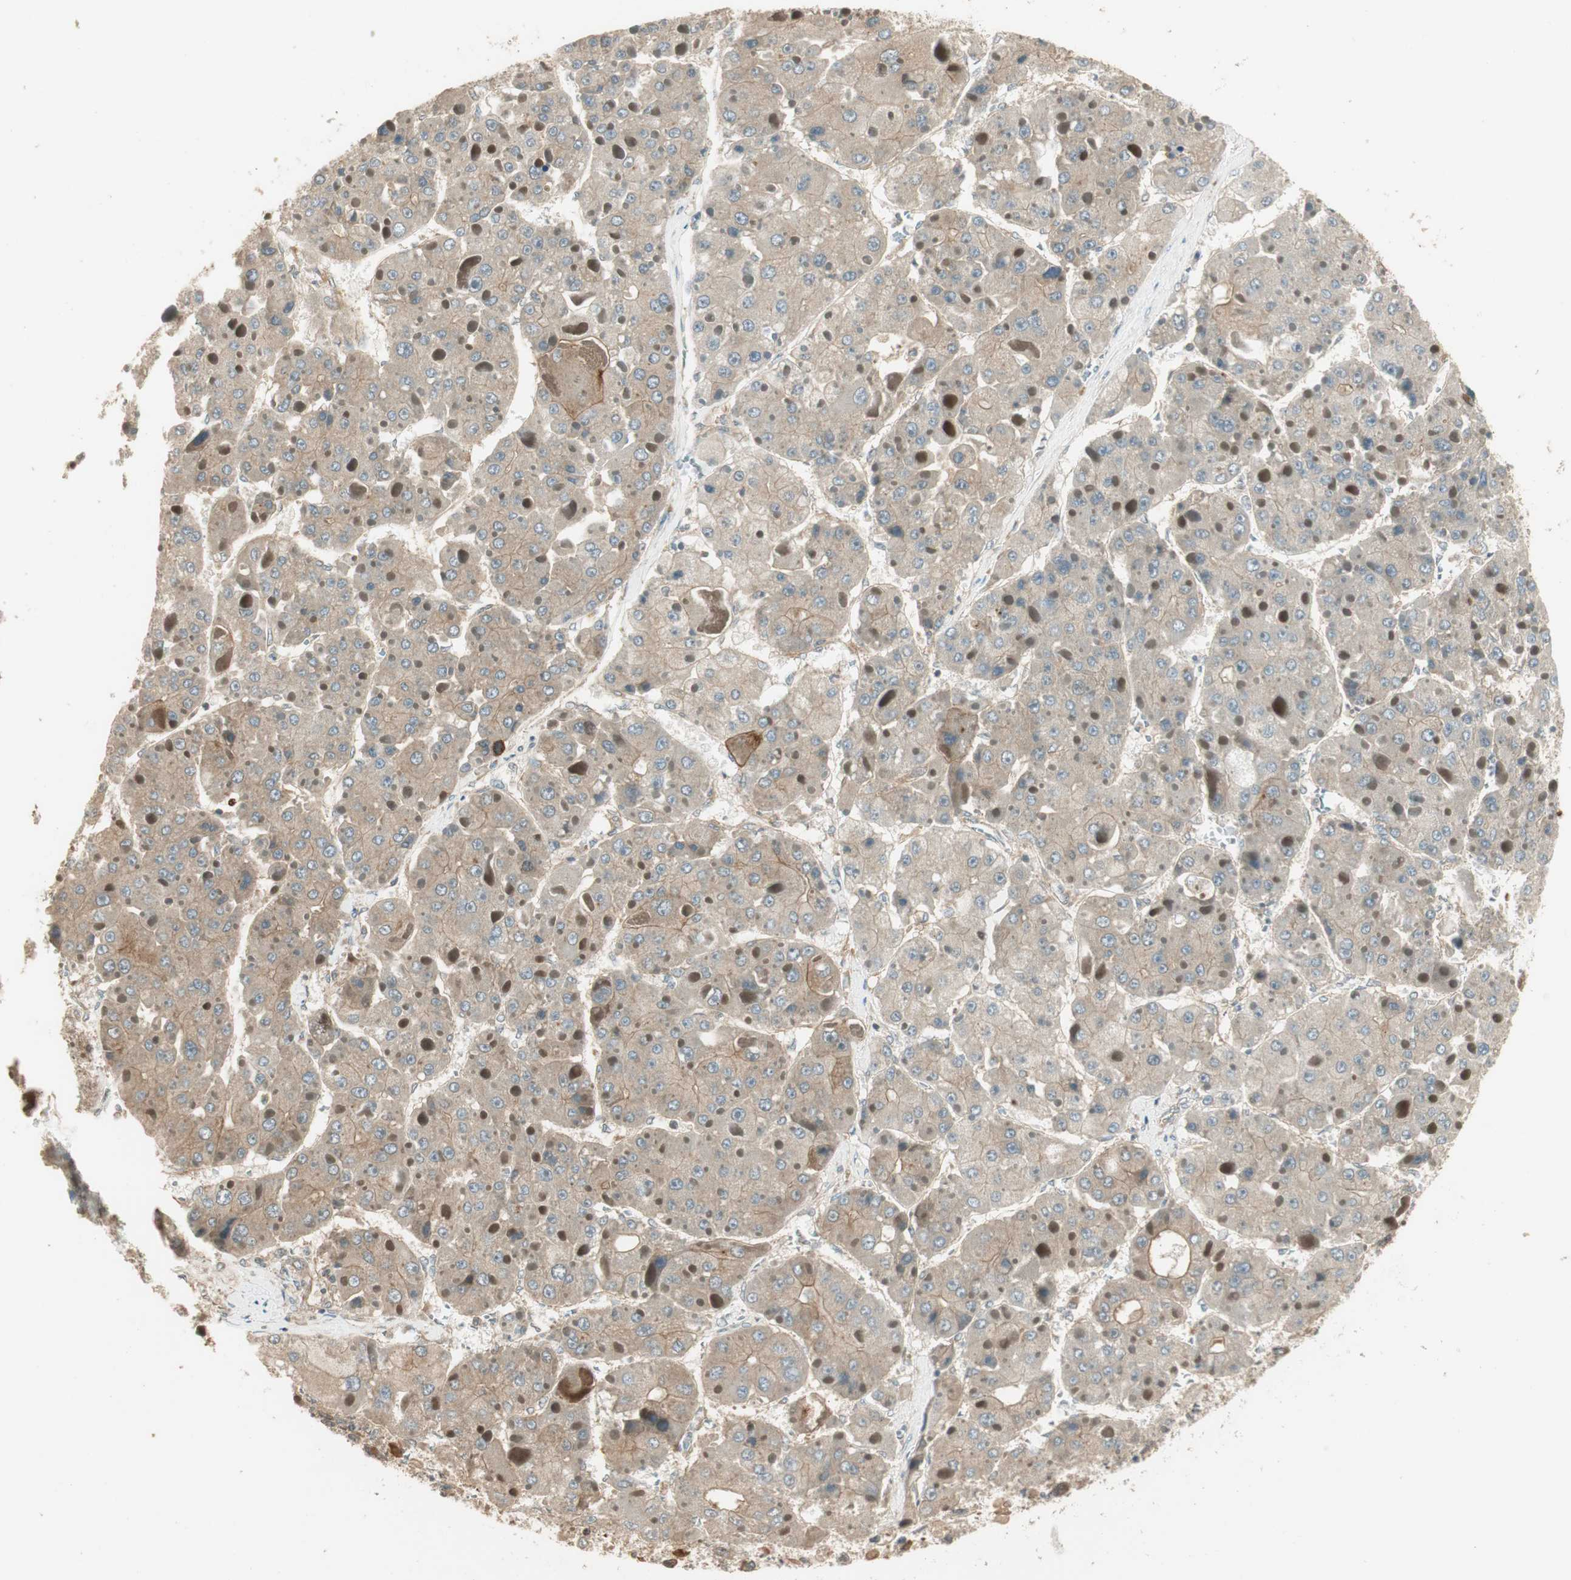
{"staining": {"intensity": "negative", "quantity": "none", "location": "none"}, "tissue": "liver cancer", "cell_type": "Tumor cells", "image_type": "cancer", "snomed": [{"axis": "morphology", "description": "Carcinoma, Hepatocellular, NOS"}, {"axis": "topography", "description": "Liver"}], "caption": "Immunohistochemical staining of human liver cancer (hepatocellular carcinoma) demonstrates no significant staining in tumor cells.", "gene": "PFDN5", "patient": {"sex": "female", "age": 73}}